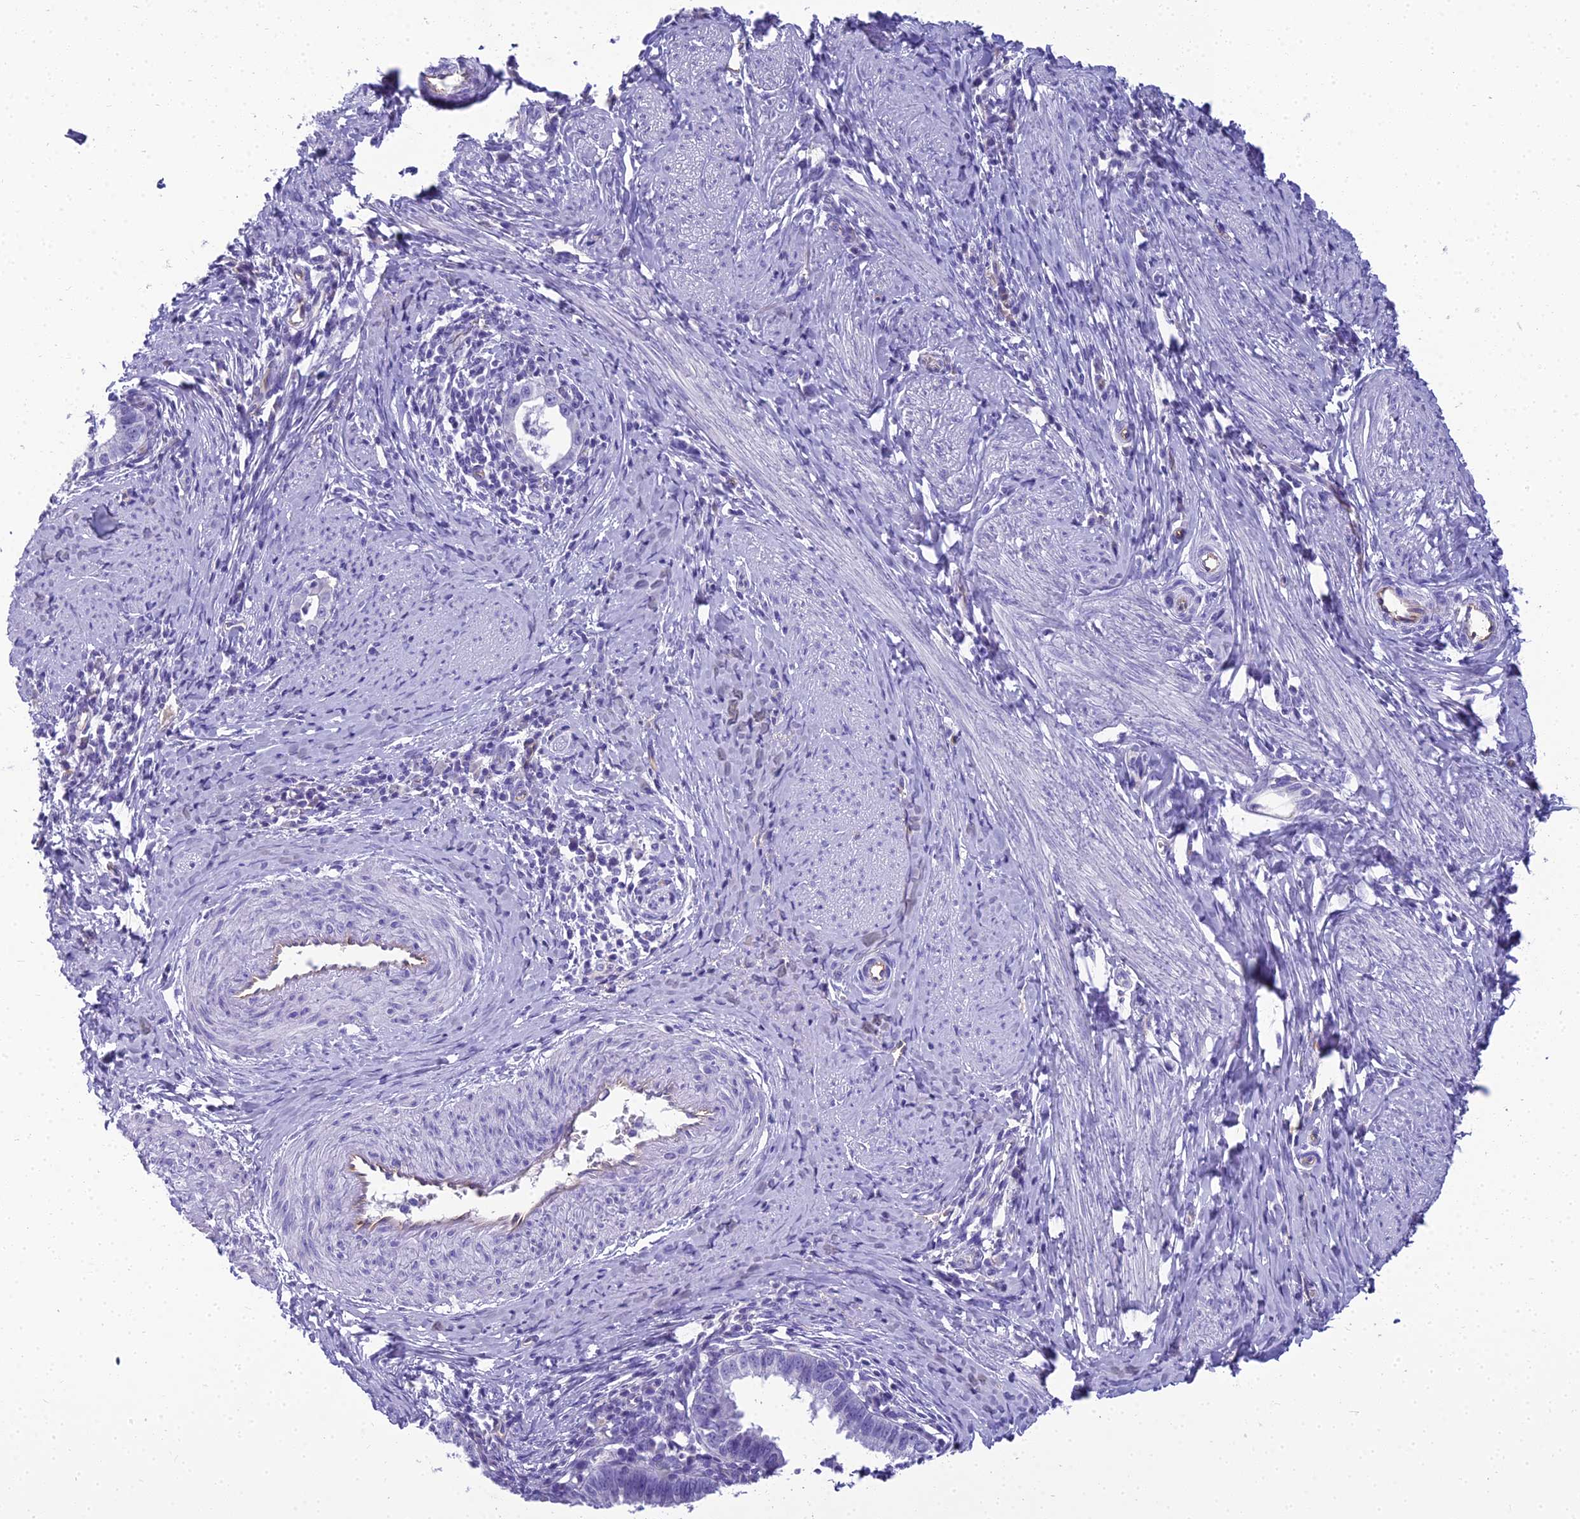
{"staining": {"intensity": "negative", "quantity": "none", "location": "none"}, "tissue": "cervical cancer", "cell_type": "Tumor cells", "image_type": "cancer", "snomed": [{"axis": "morphology", "description": "Adenocarcinoma, NOS"}, {"axis": "topography", "description": "Cervix"}], "caption": "An immunohistochemistry (IHC) image of adenocarcinoma (cervical) is shown. There is no staining in tumor cells of adenocarcinoma (cervical).", "gene": "NINJ1", "patient": {"sex": "female", "age": 36}}